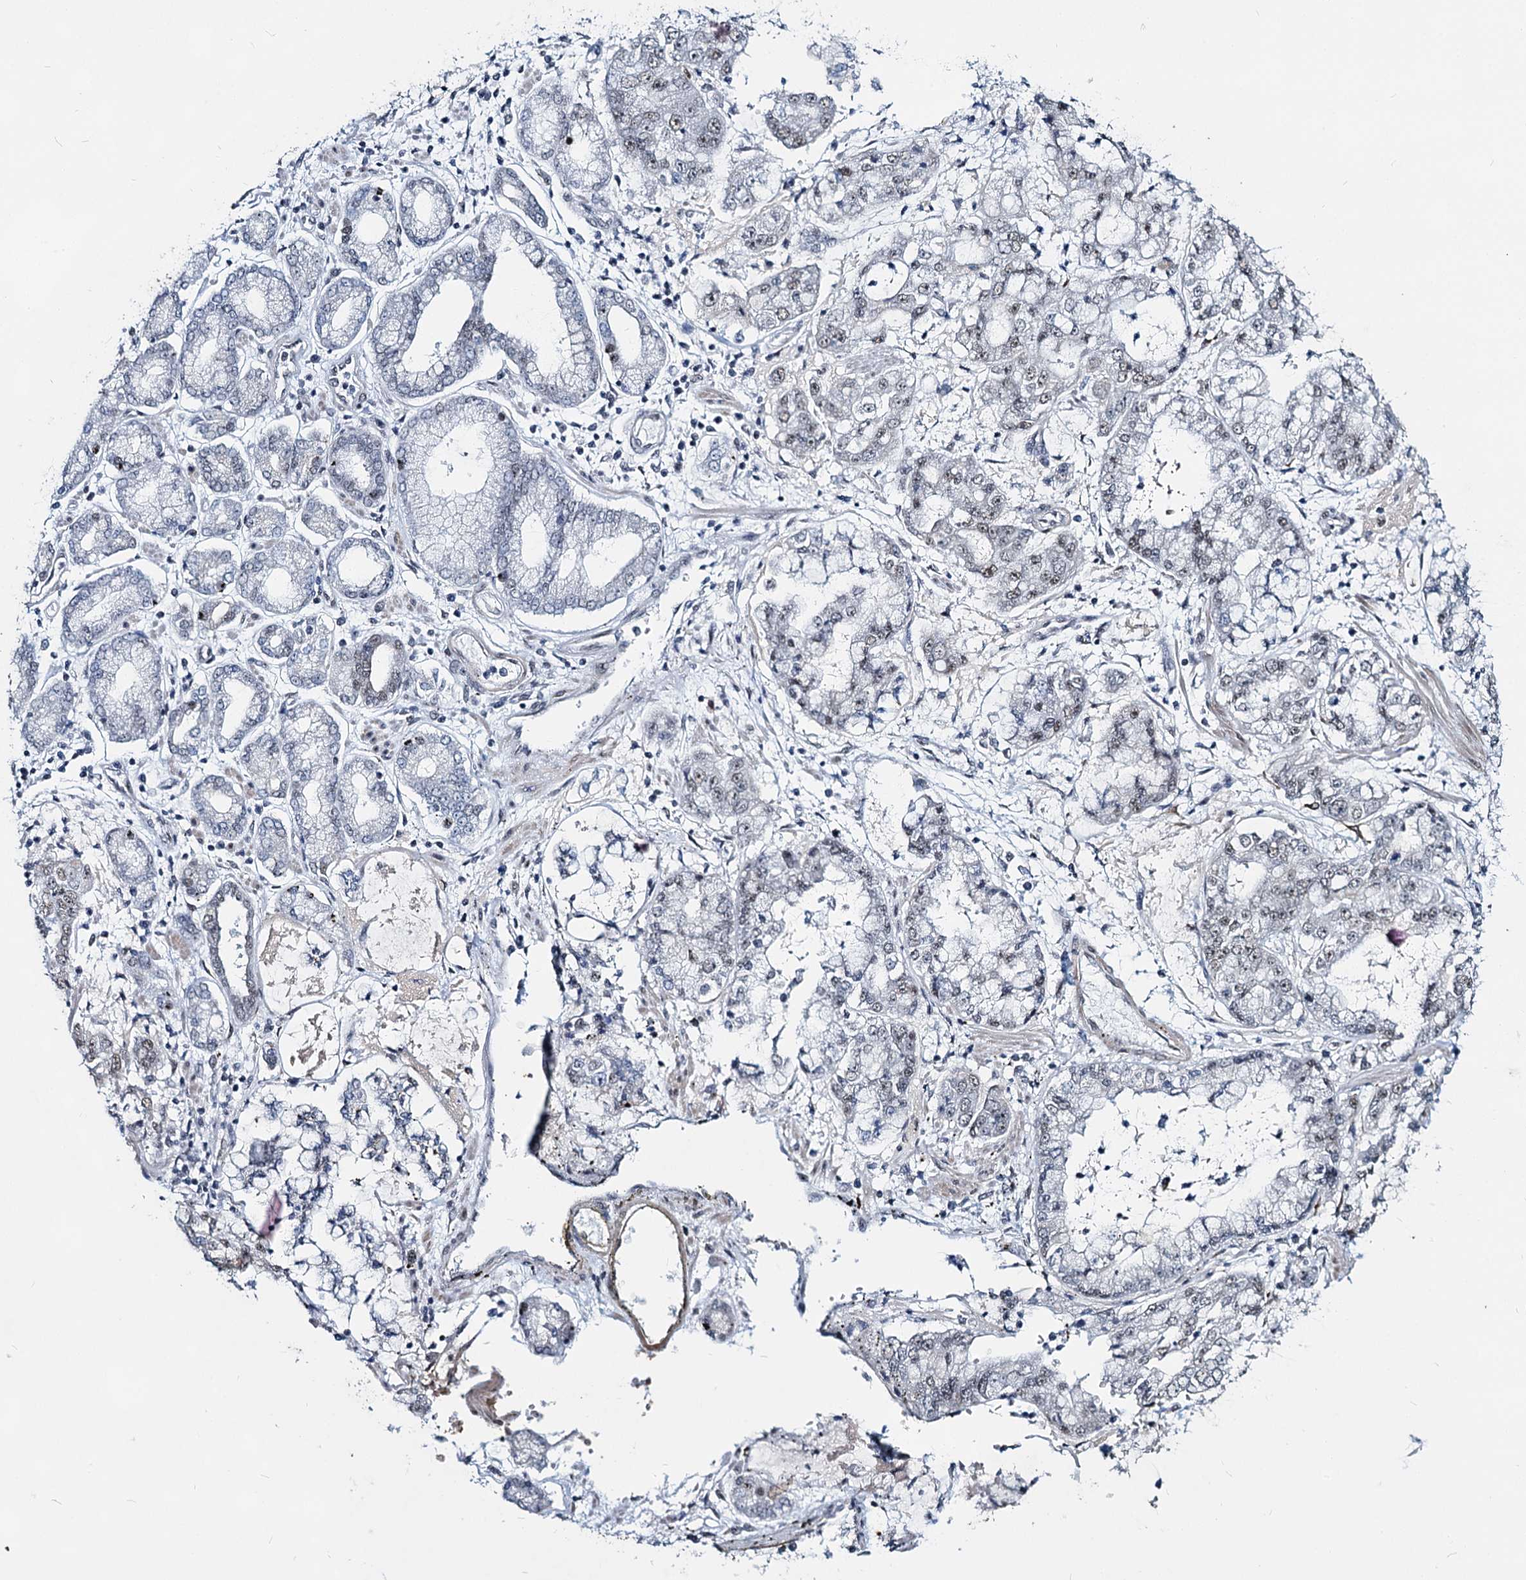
{"staining": {"intensity": "negative", "quantity": "none", "location": "none"}, "tissue": "stomach cancer", "cell_type": "Tumor cells", "image_type": "cancer", "snomed": [{"axis": "morphology", "description": "Adenocarcinoma, NOS"}, {"axis": "topography", "description": "Stomach"}], "caption": "Immunohistochemistry image of stomach cancer stained for a protein (brown), which shows no positivity in tumor cells.", "gene": "METTL14", "patient": {"sex": "male", "age": 76}}